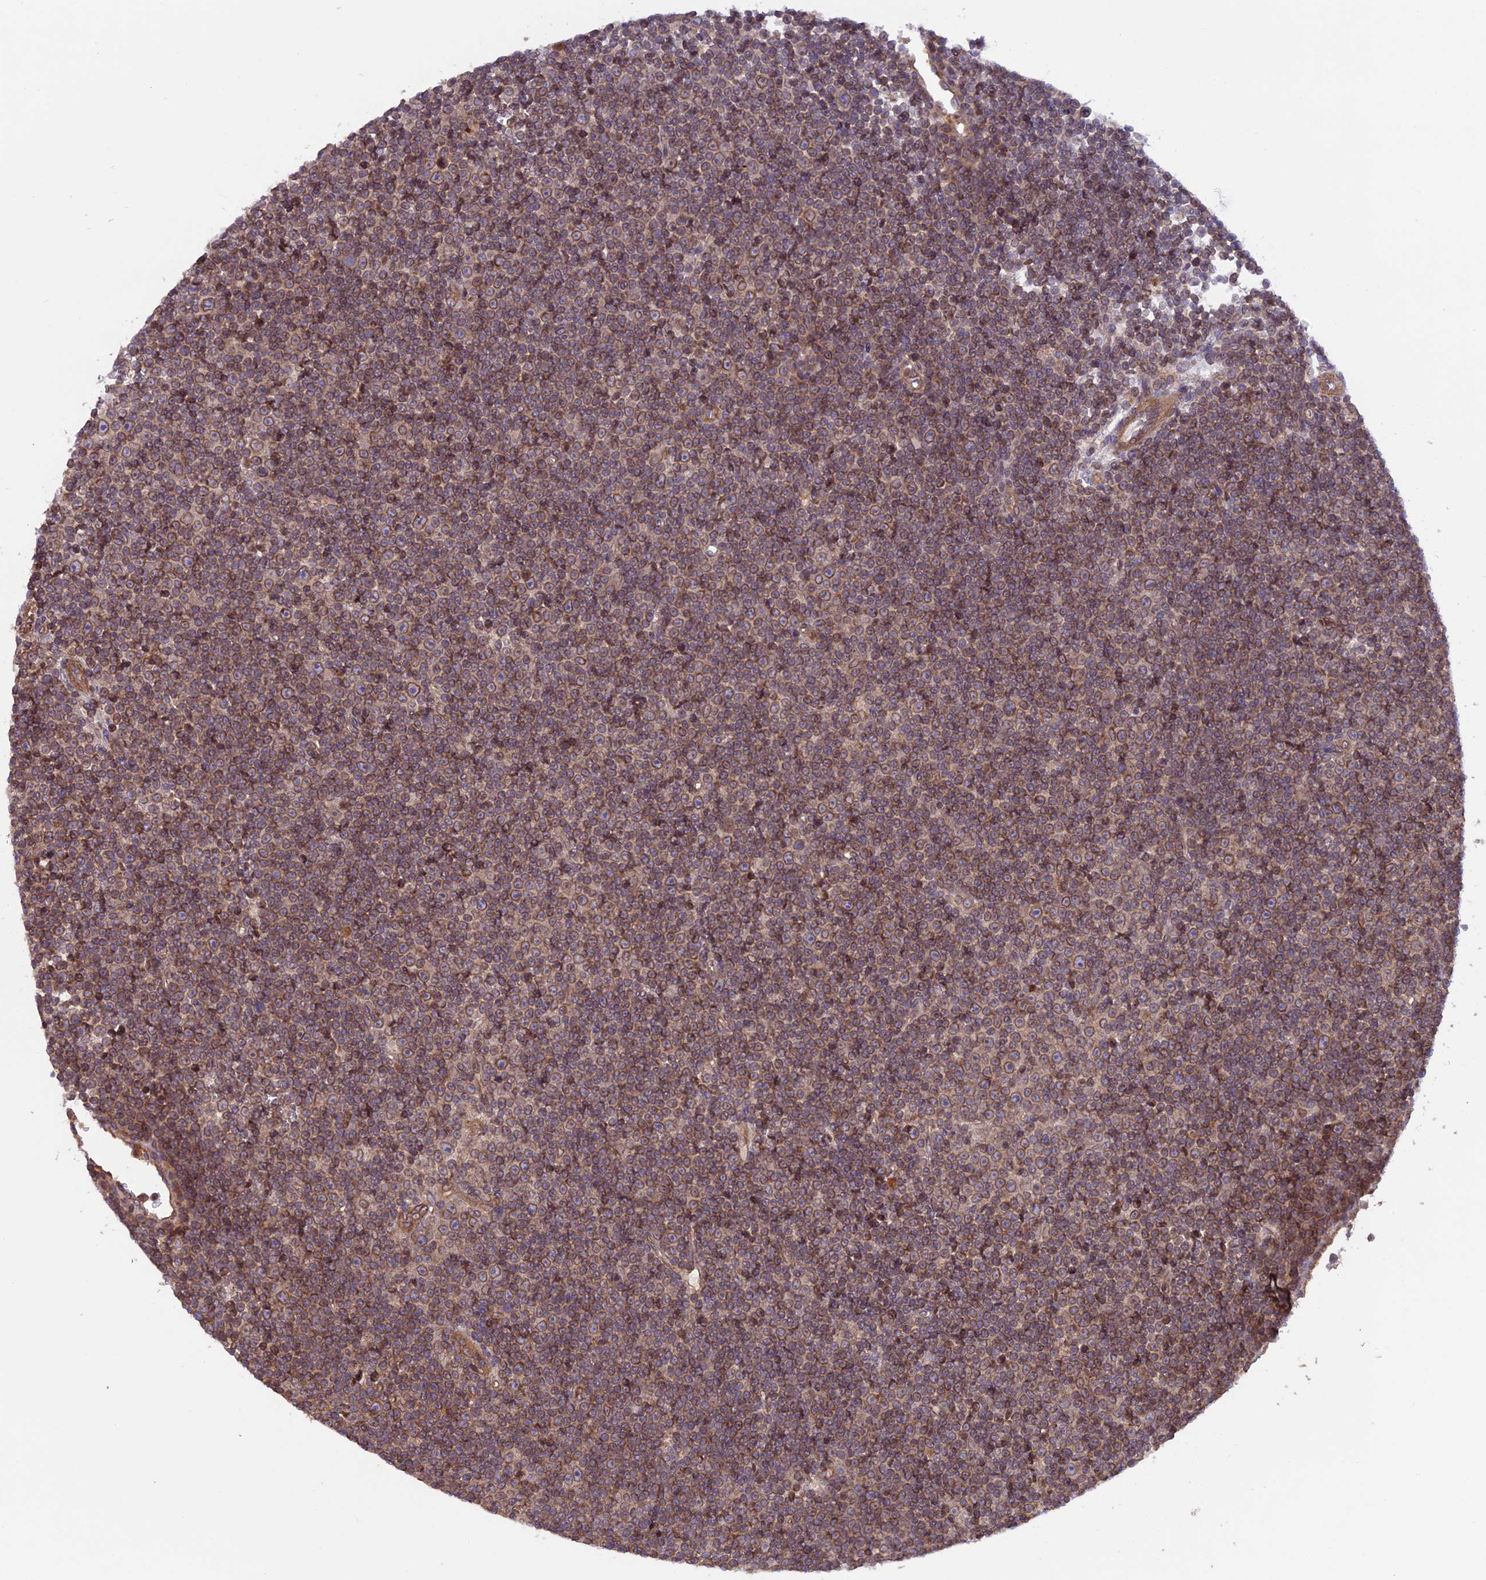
{"staining": {"intensity": "moderate", "quantity": ">75%", "location": "cytoplasmic/membranous"}, "tissue": "lymphoma", "cell_type": "Tumor cells", "image_type": "cancer", "snomed": [{"axis": "morphology", "description": "Malignant lymphoma, non-Hodgkin's type, Low grade"}, {"axis": "topography", "description": "Lymph node"}], "caption": "Low-grade malignant lymphoma, non-Hodgkin's type stained with a brown dye shows moderate cytoplasmic/membranous positive staining in about >75% of tumor cells.", "gene": "CCDC125", "patient": {"sex": "female", "age": 67}}